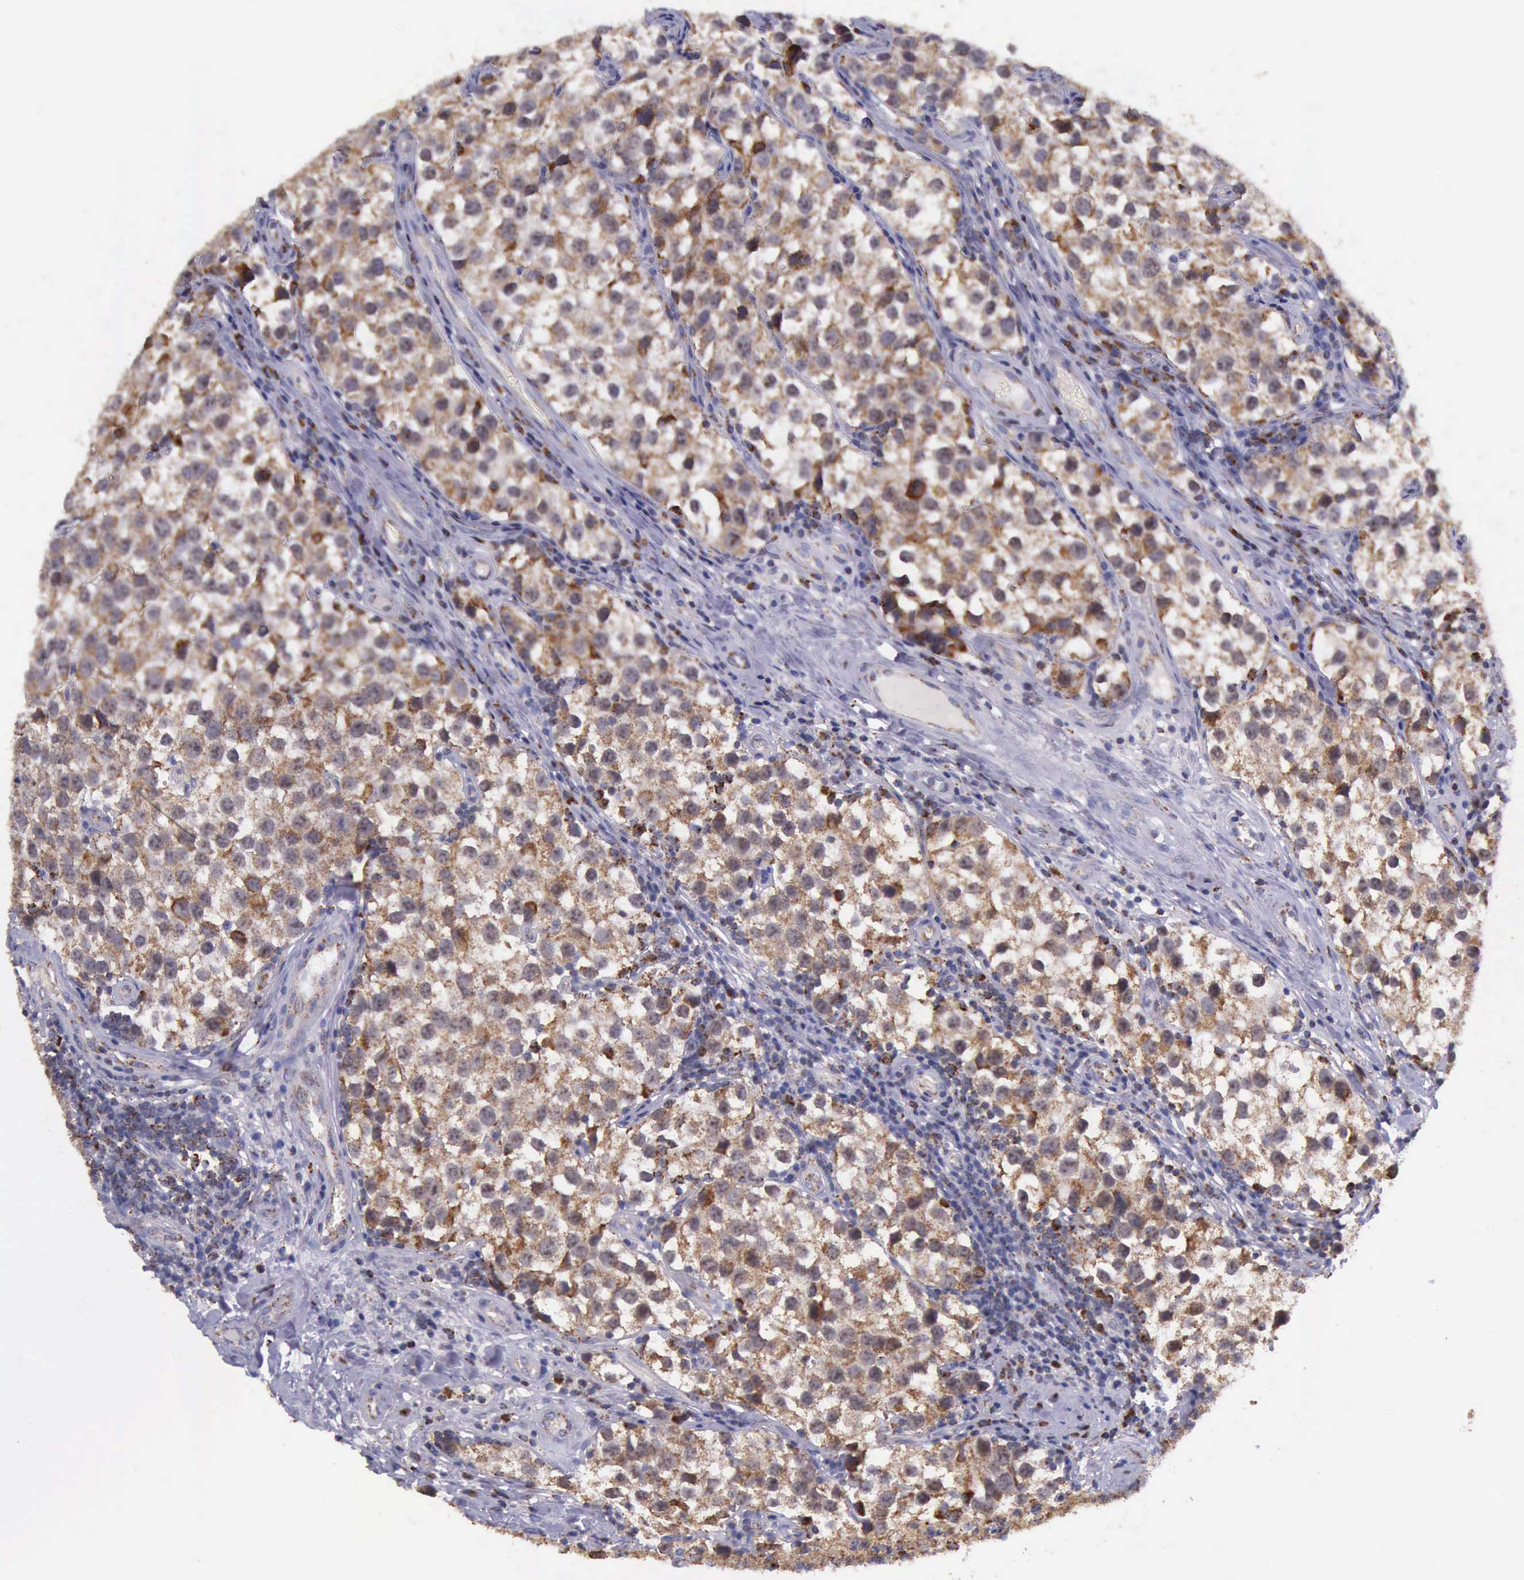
{"staining": {"intensity": "moderate", "quantity": ">75%", "location": "cytoplasmic/membranous"}, "tissue": "testis cancer", "cell_type": "Tumor cells", "image_type": "cancer", "snomed": [{"axis": "morphology", "description": "Seminoma, NOS"}, {"axis": "topography", "description": "Testis"}], "caption": "Immunohistochemistry (IHC) photomicrograph of human testis seminoma stained for a protein (brown), which exhibits medium levels of moderate cytoplasmic/membranous expression in approximately >75% of tumor cells.", "gene": "TXN2", "patient": {"sex": "male", "age": 39}}